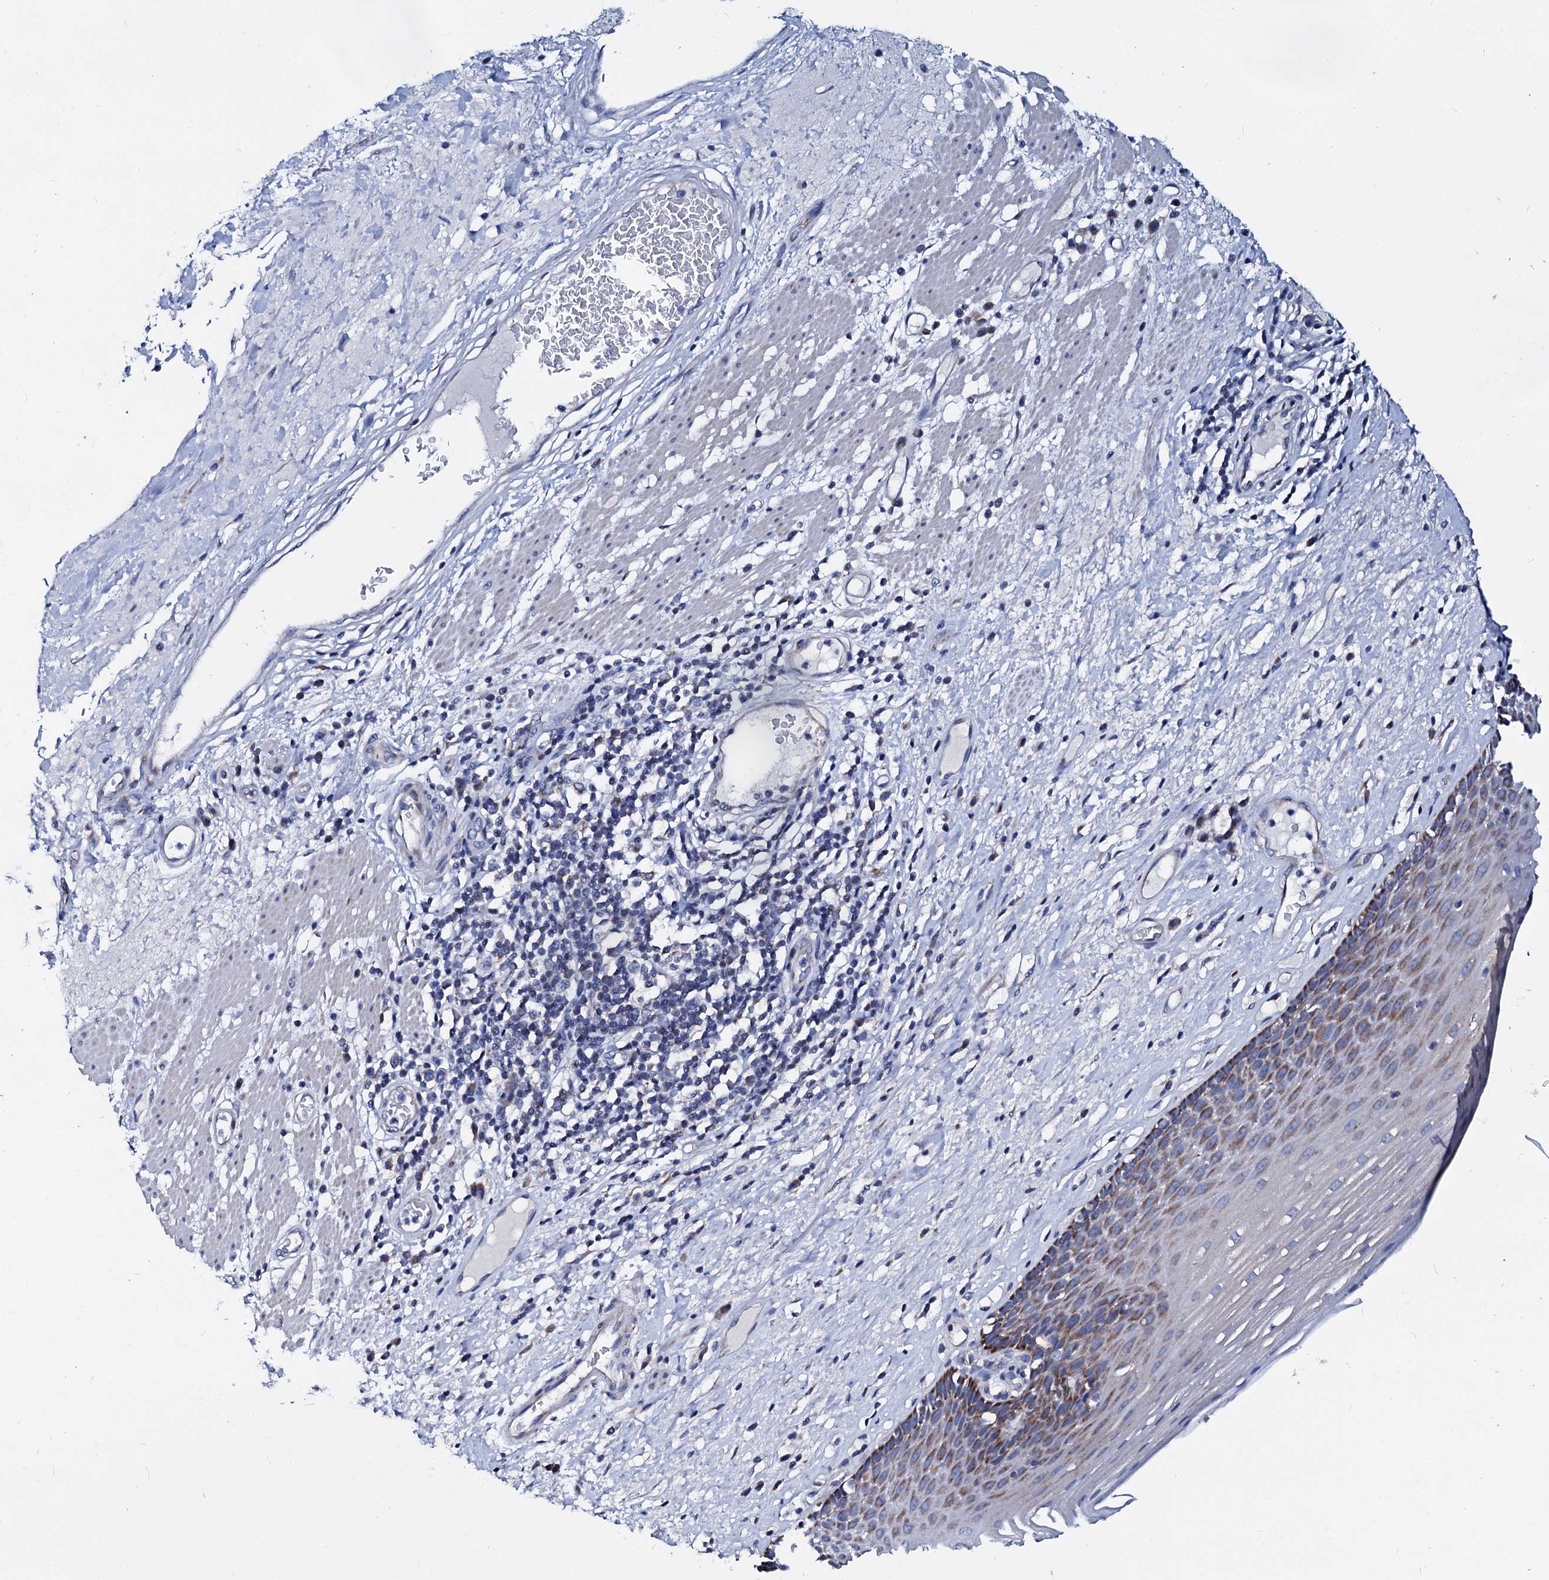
{"staining": {"intensity": "moderate", "quantity": "25%-75%", "location": "cytoplasmic/membranous"}, "tissue": "esophagus", "cell_type": "Squamous epithelial cells", "image_type": "normal", "snomed": [{"axis": "morphology", "description": "Normal tissue, NOS"}, {"axis": "topography", "description": "Esophagus"}], "caption": "Protein staining by immunohistochemistry exhibits moderate cytoplasmic/membranous positivity in about 25%-75% of squamous epithelial cells in unremarkable esophagus.", "gene": "SLC37A4", "patient": {"sex": "male", "age": 62}}